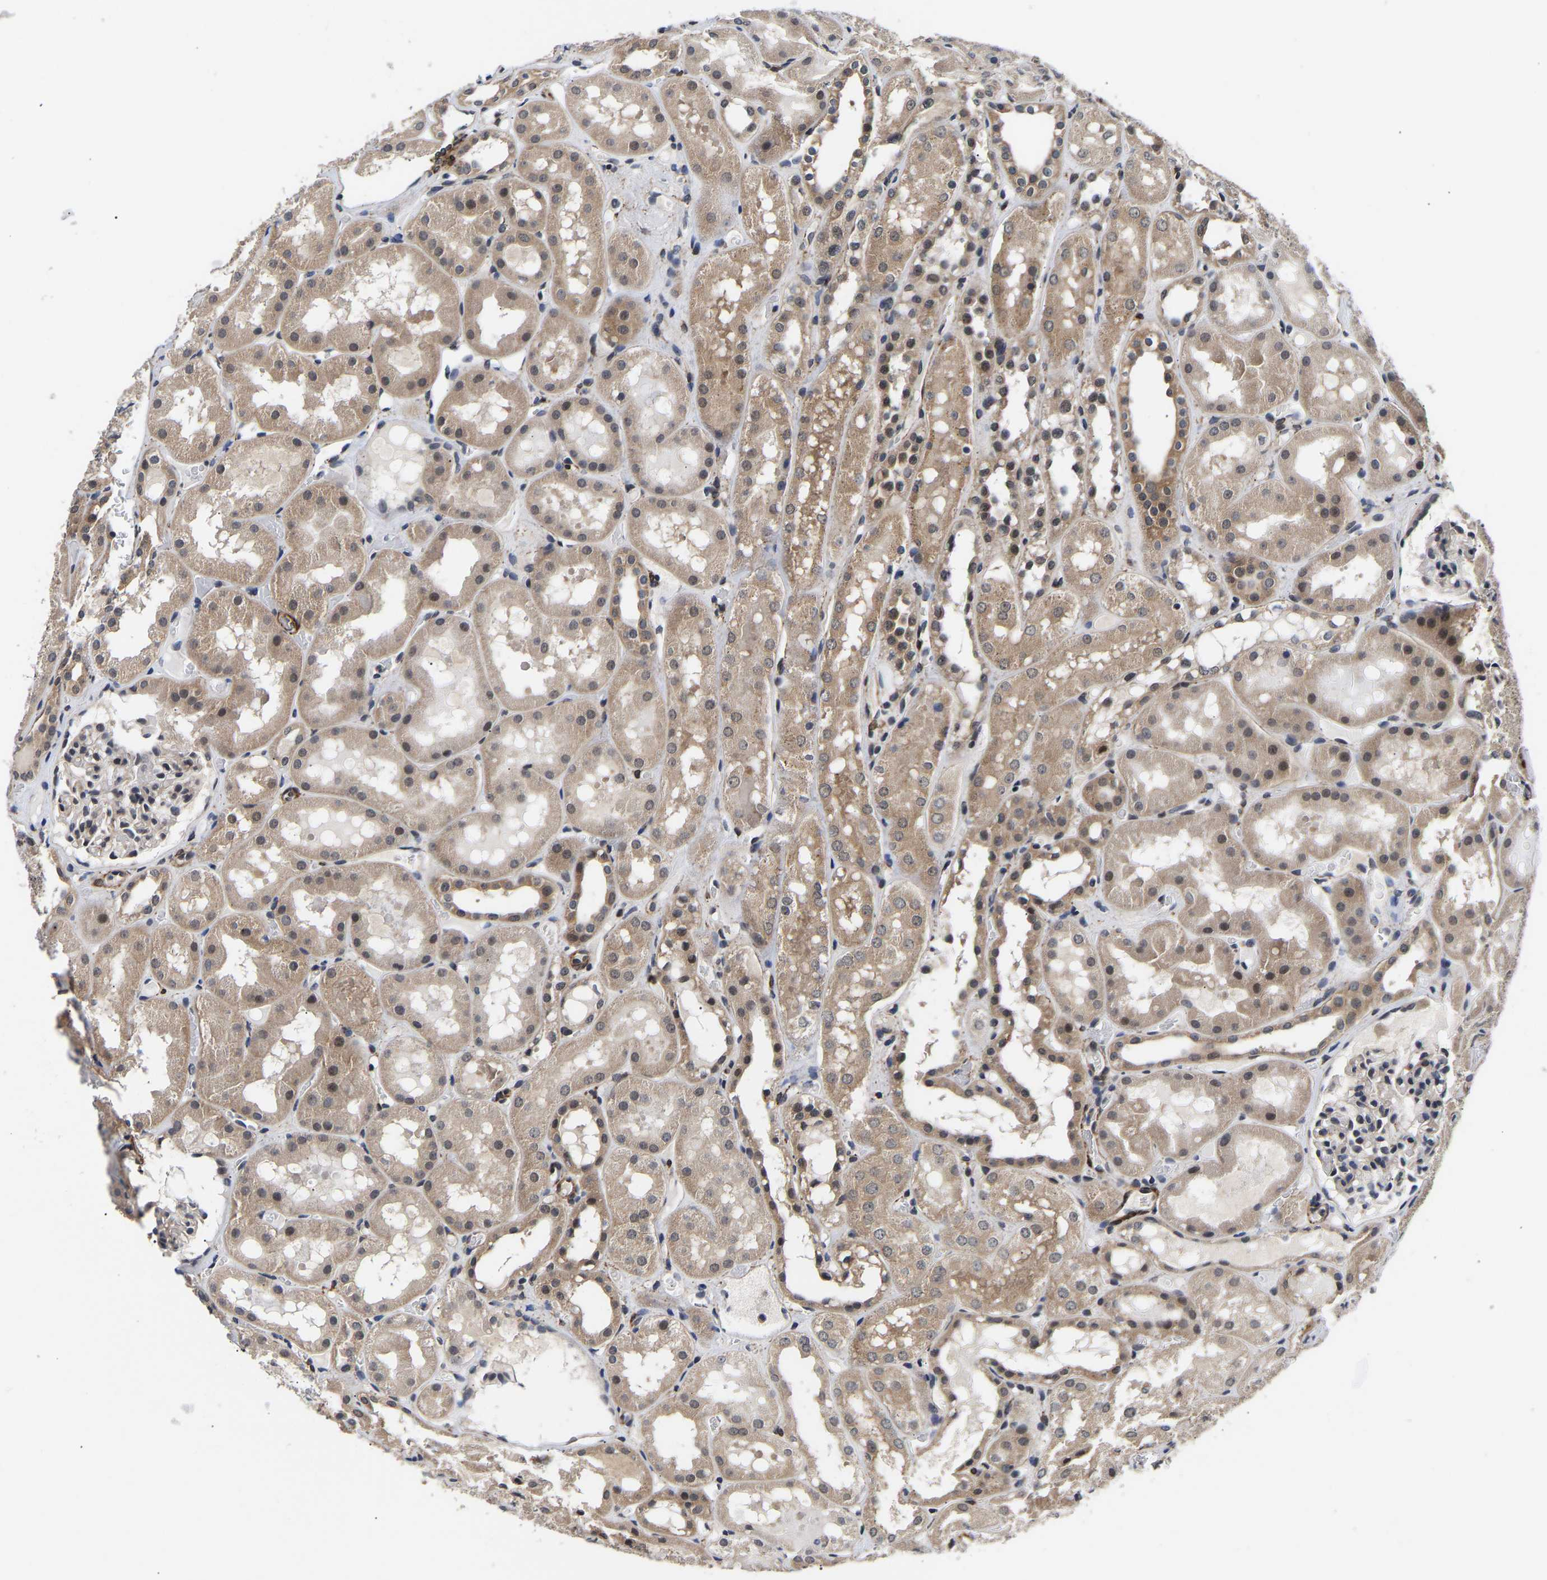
{"staining": {"intensity": "weak", "quantity": "25%-75%", "location": "cytoplasmic/membranous"}, "tissue": "kidney", "cell_type": "Cells in glomeruli", "image_type": "normal", "snomed": [{"axis": "morphology", "description": "Normal tissue, NOS"}, {"axis": "topography", "description": "Kidney"}, {"axis": "topography", "description": "Urinary bladder"}], "caption": "Normal kidney displays weak cytoplasmic/membranous expression in about 25%-75% of cells in glomeruli, visualized by immunohistochemistry.", "gene": "METTL16", "patient": {"sex": "male", "age": 16}}